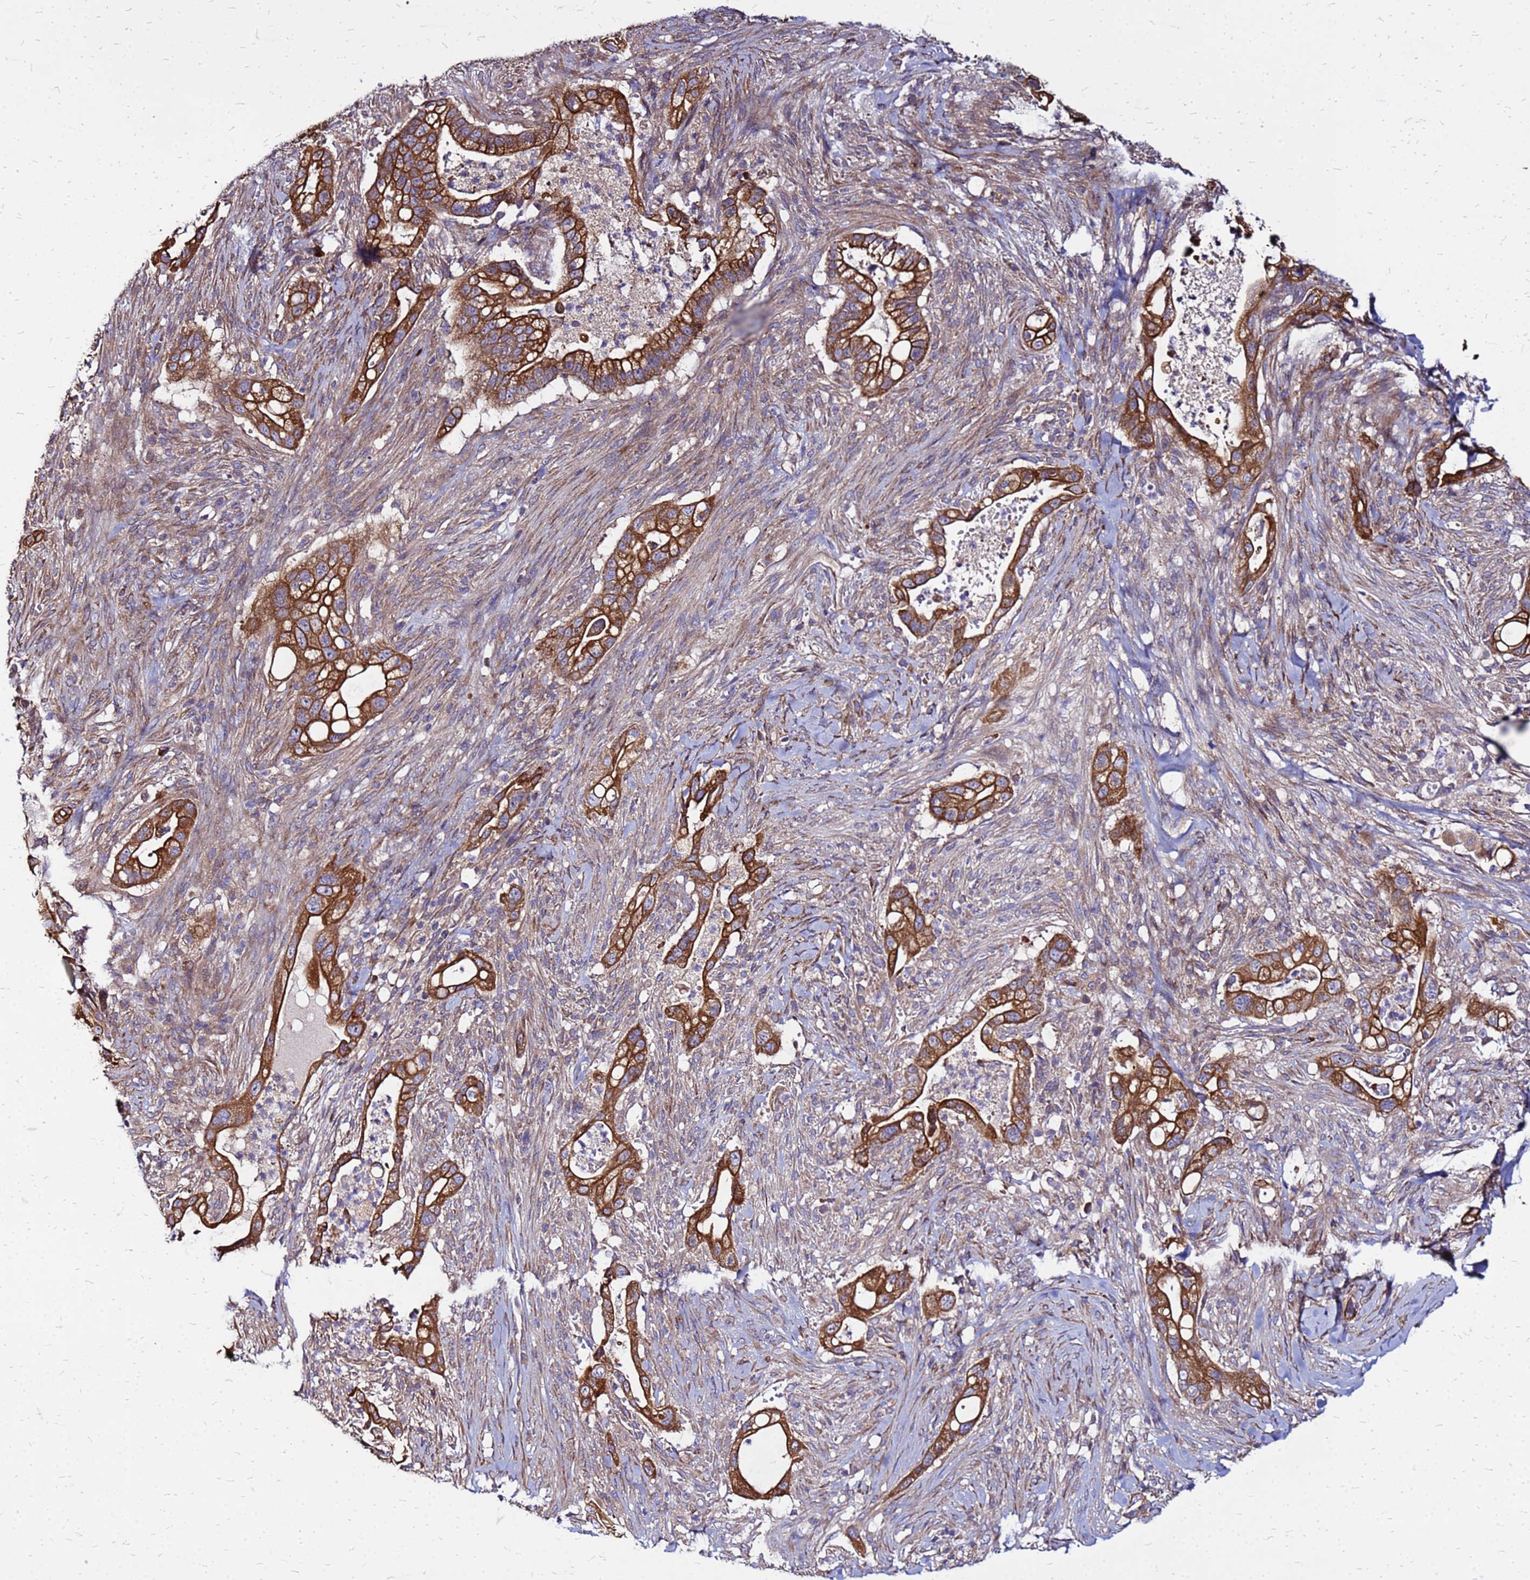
{"staining": {"intensity": "strong", "quantity": ">75%", "location": "cytoplasmic/membranous"}, "tissue": "pancreatic cancer", "cell_type": "Tumor cells", "image_type": "cancer", "snomed": [{"axis": "morphology", "description": "Adenocarcinoma, NOS"}, {"axis": "topography", "description": "Pancreas"}], "caption": "IHC of human adenocarcinoma (pancreatic) displays high levels of strong cytoplasmic/membranous staining in approximately >75% of tumor cells.", "gene": "VMO1", "patient": {"sex": "male", "age": 44}}